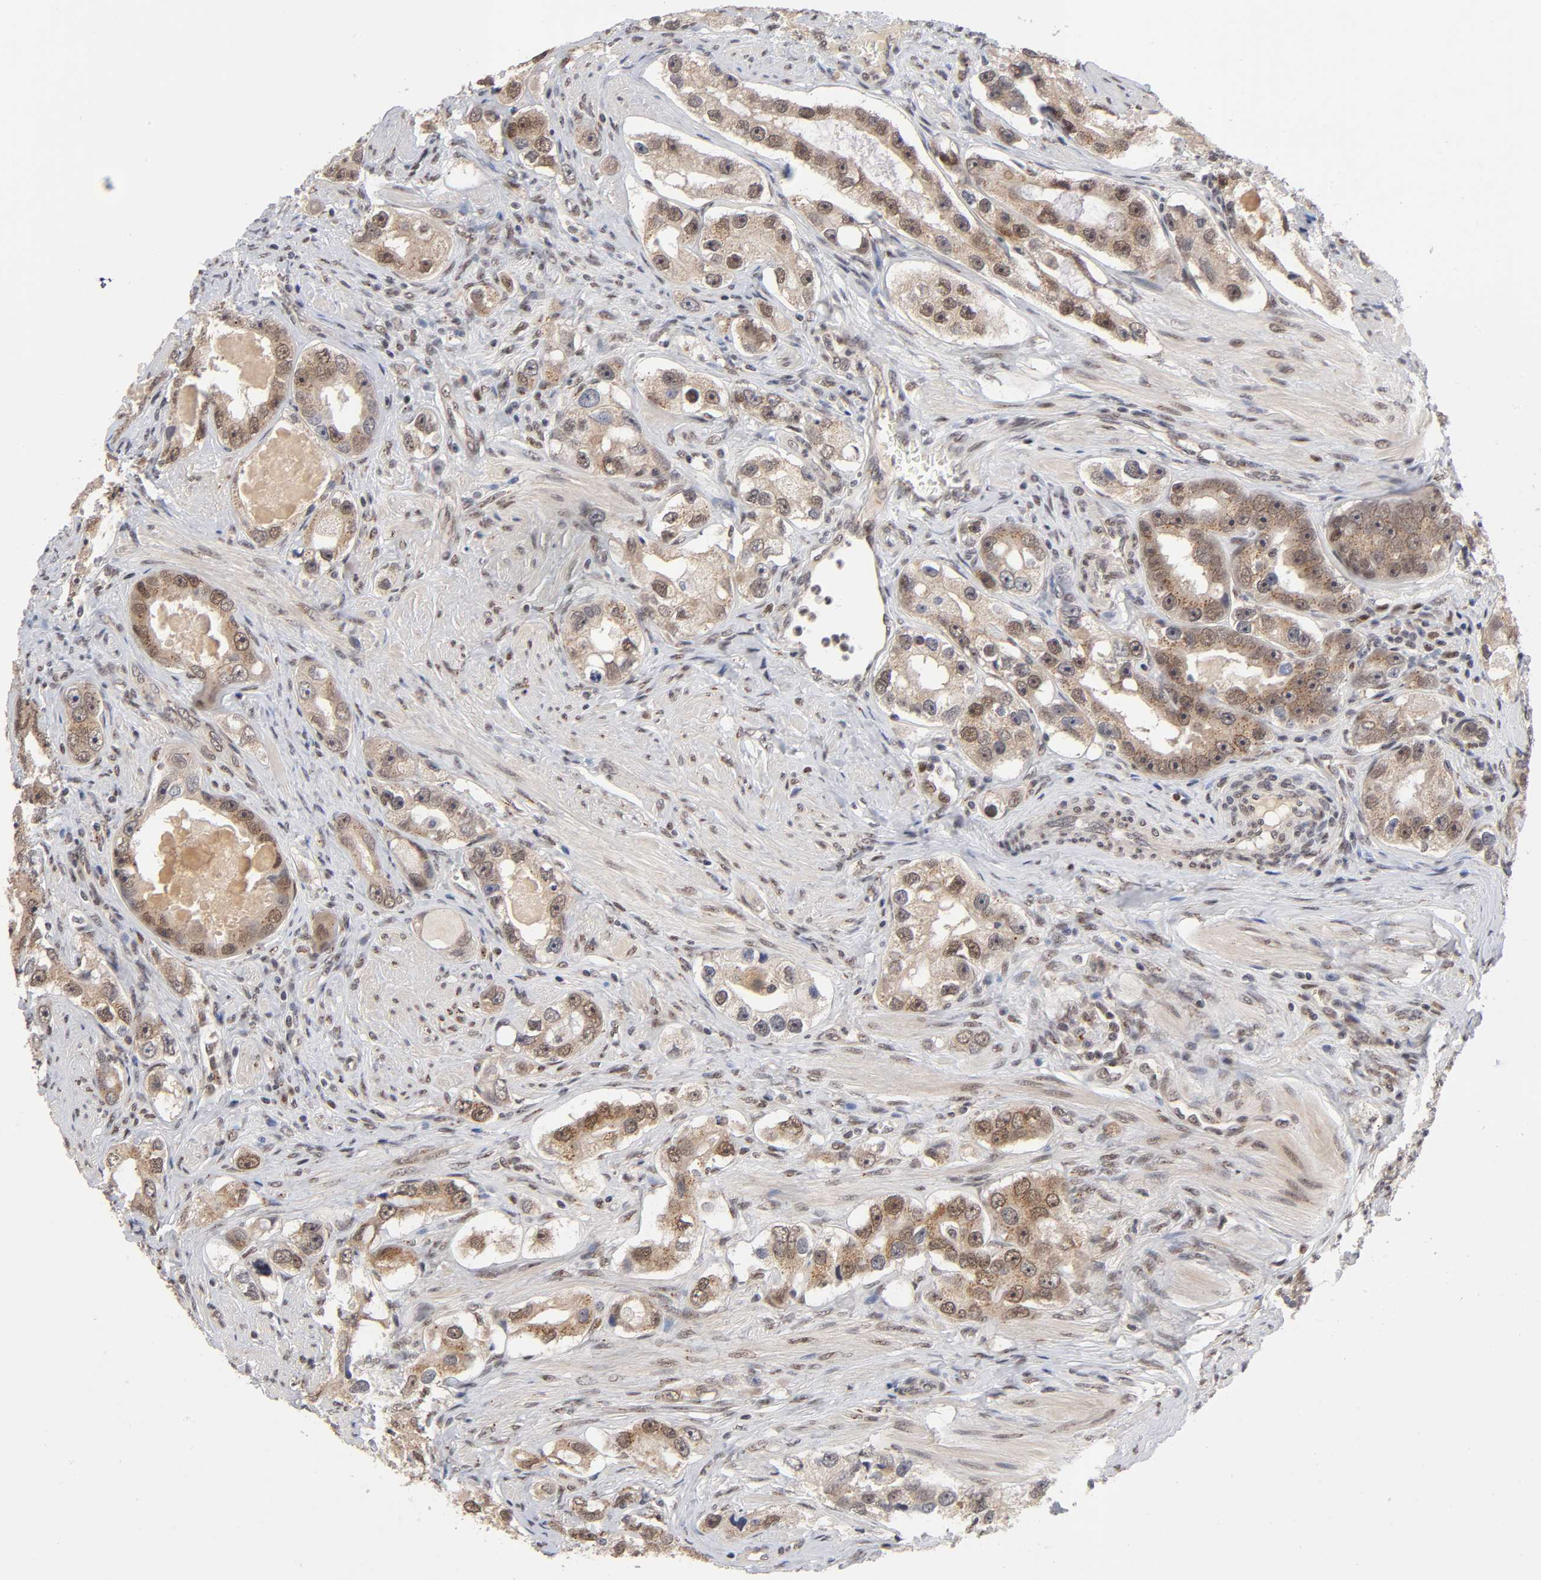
{"staining": {"intensity": "moderate", "quantity": ">75%", "location": "cytoplasmic/membranous,nuclear"}, "tissue": "prostate cancer", "cell_type": "Tumor cells", "image_type": "cancer", "snomed": [{"axis": "morphology", "description": "Adenocarcinoma, High grade"}, {"axis": "topography", "description": "Prostate"}], "caption": "High-power microscopy captured an immunohistochemistry photomicrograph of adenocarcinoma (high-grade) (prostate), revealing moderate cytoplasmic/membranous and nuclear positivity in about >75% of tumor cells. The staining was performed using DAB (3,3'-diaminobenzidine) to visualize the protein expression in brown, while the nuclei were stained in blue with hematoxylin (Magnification: 20x).", "gene": "EP300", "patient": {"sex": "male", "age": 63}}